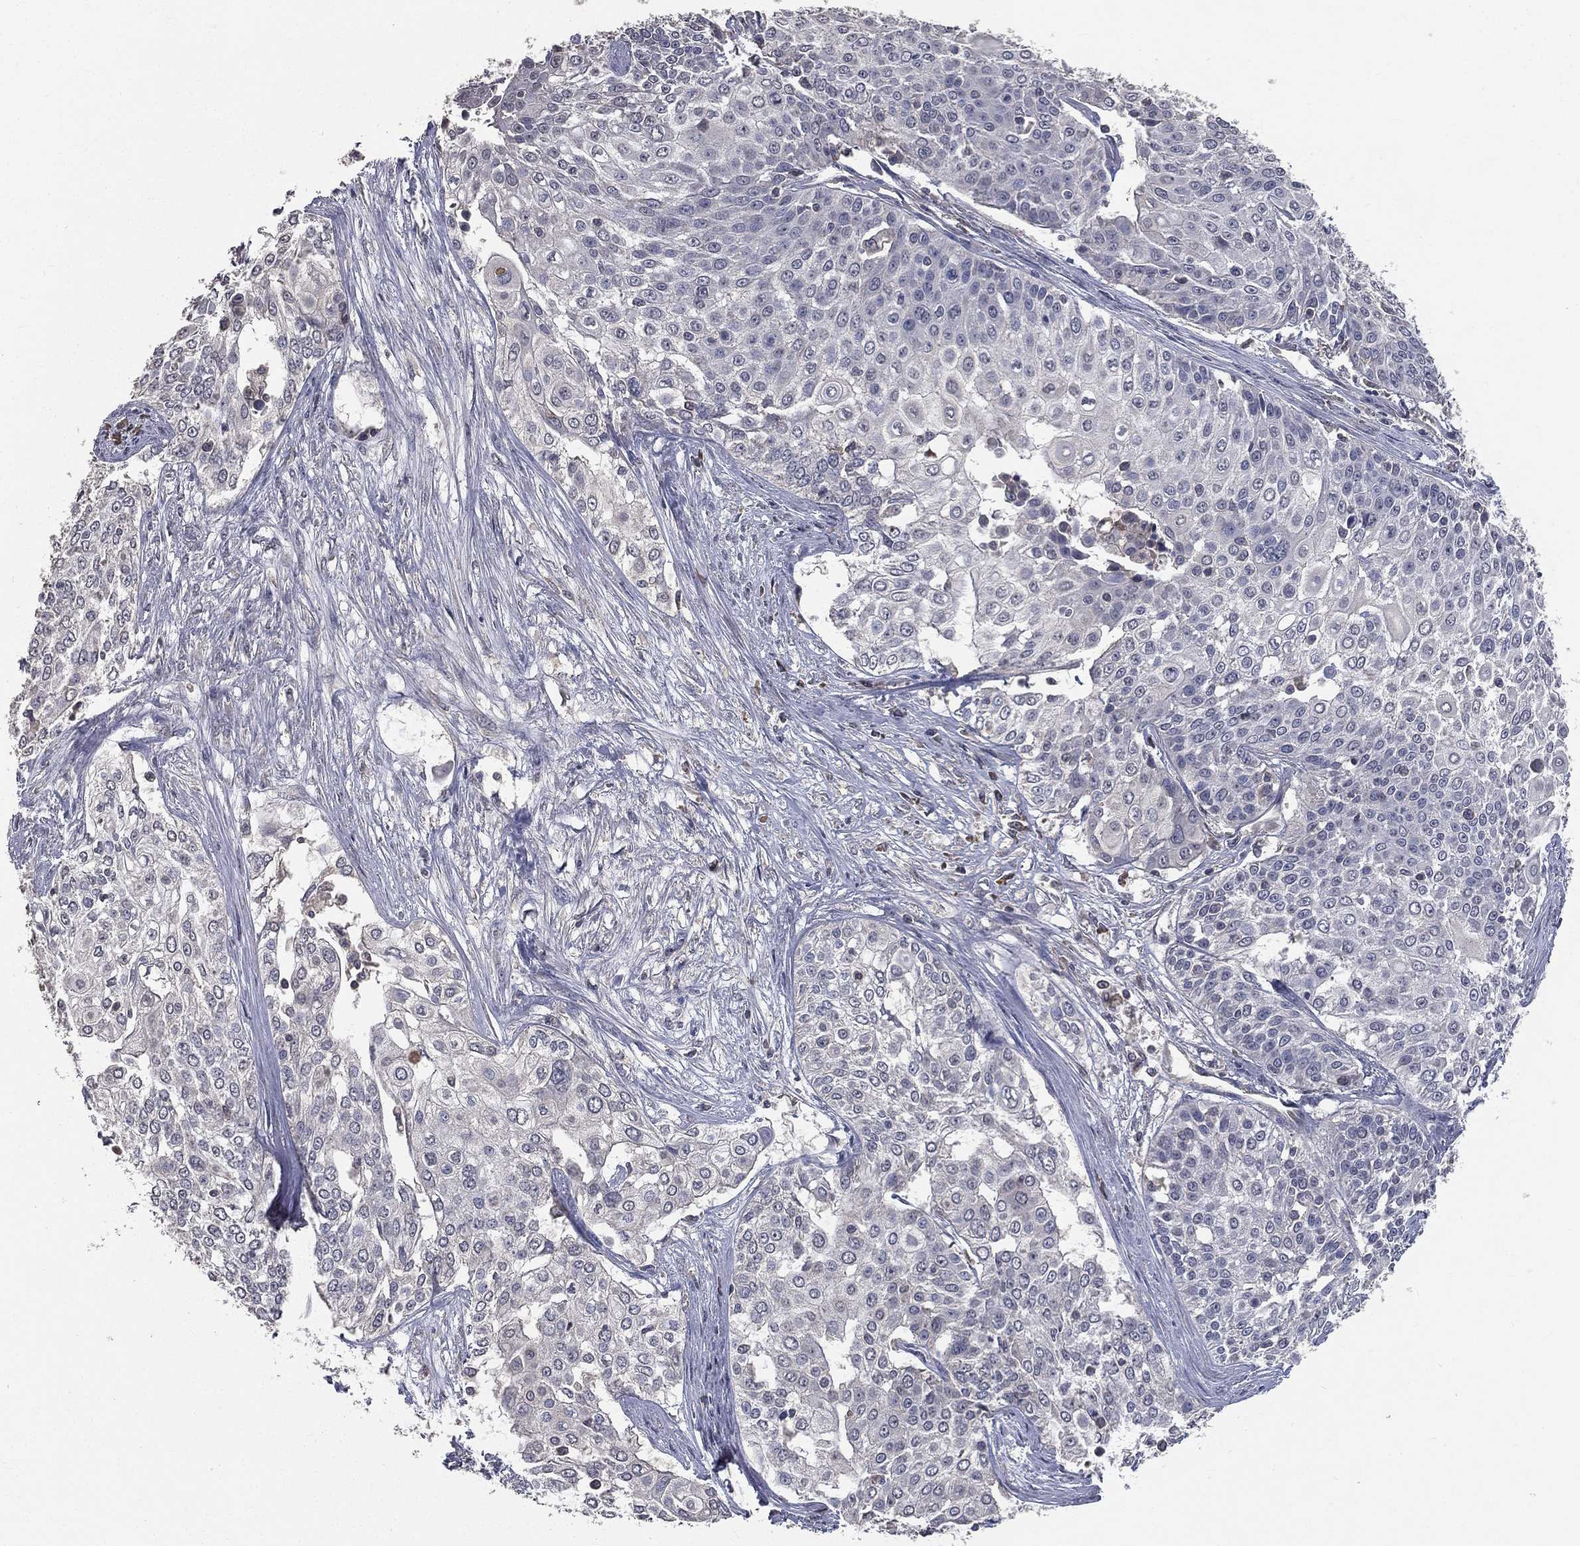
{"staining": {"intensity": "negative", "quantity": "none", "location": "none"}, "tissue": "cervical cancer", "cell_type": "Tumor cells", "image_type": "cancer", "snomed": [{"axis": "morphology", "description": "Squamous cell carcinoma, NOS"}, {"axis": "topography", "description": "Cervix"}], "caption": "This is an IHC photomicrograph of cervical cancer. There is no staining in tumor cells.", "gene": "SNAP25", "patient": {"sex": "female", "age": 39}}